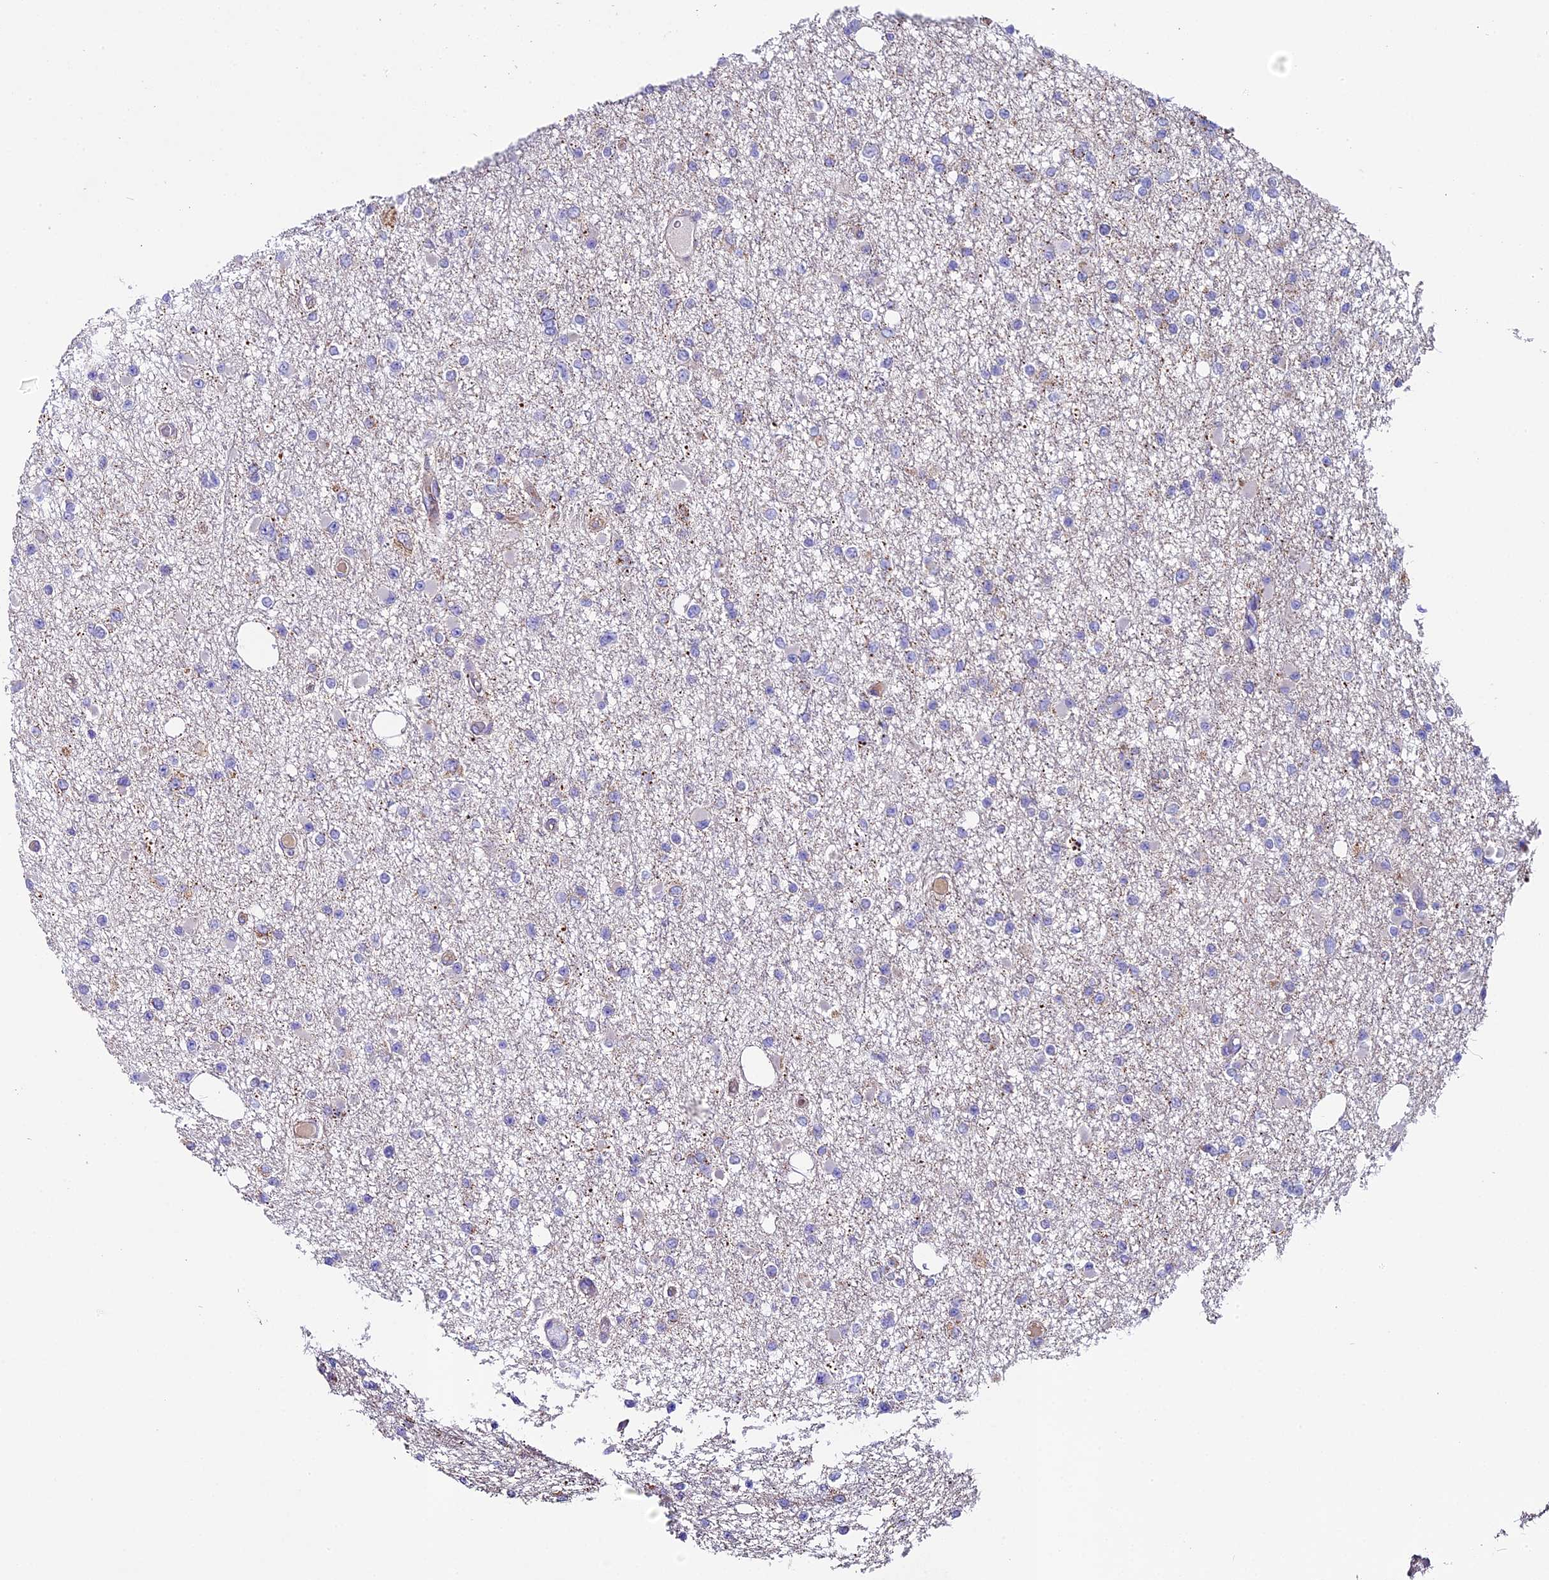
{"staining": {"intensity": "negative", "quantity": "none", "location": "none"}, "tissue": "glioma", "cell_type": "Tumor cells", "image_type": "cancer", "snomed": [{"axis": "morphology", "description": "Glioma, malignant, Low grade"}, {"axis": "topography", "description": "Brain"}], "caption": "This is a micrograph of immunohistochemistry (IHC) staining of low-grade glioma (malignant), which shows no expression in tumor cells.", "gene": "PIGU", "patient": {"sex": "female", "age": 22}}